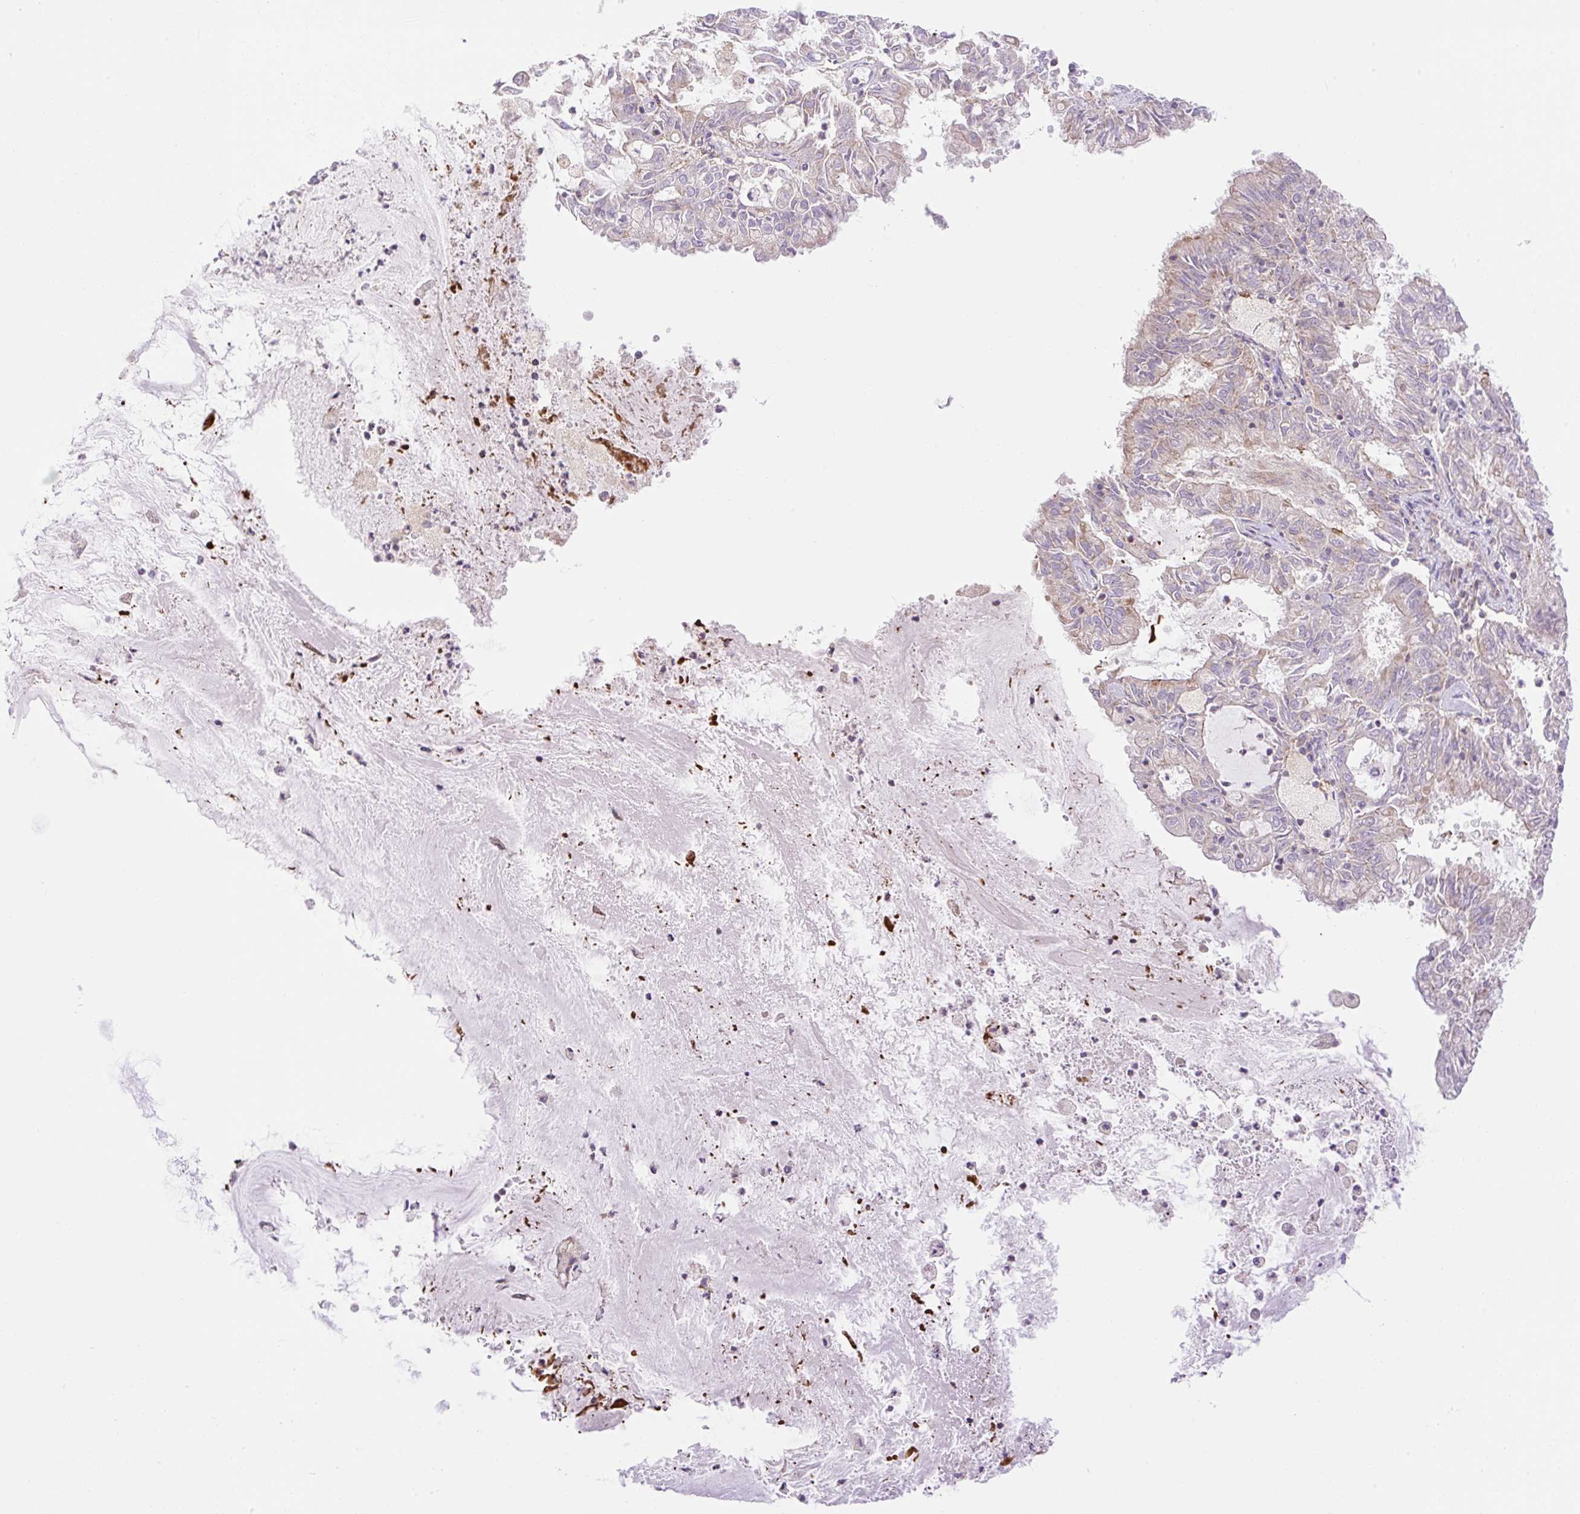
{"staining": {"intensity": "weak", "quantity": "<25%", "location": "cytoplasmic/membranous"}, "tissue": "endometrial cancer", "cell_type": "Tumor cells", "image_type": "cancer", "snomed": [{"axis": "morphology", "description": "Adenocarcinoma, NOS"}, {"axis": "topography", "description": "Endometrium"}], "caption": "Immunohistochemistry (IHC) histopathology image of endometrial adenocarcinoma stained for a protein (brown), which exhibits no expression in tumor cells. (DAB (3,3'-diaminobenzidine) immunohistochemistry, high magnification).", "gene": "VPS25", "patient": {"sex": "female", "age": 57}}